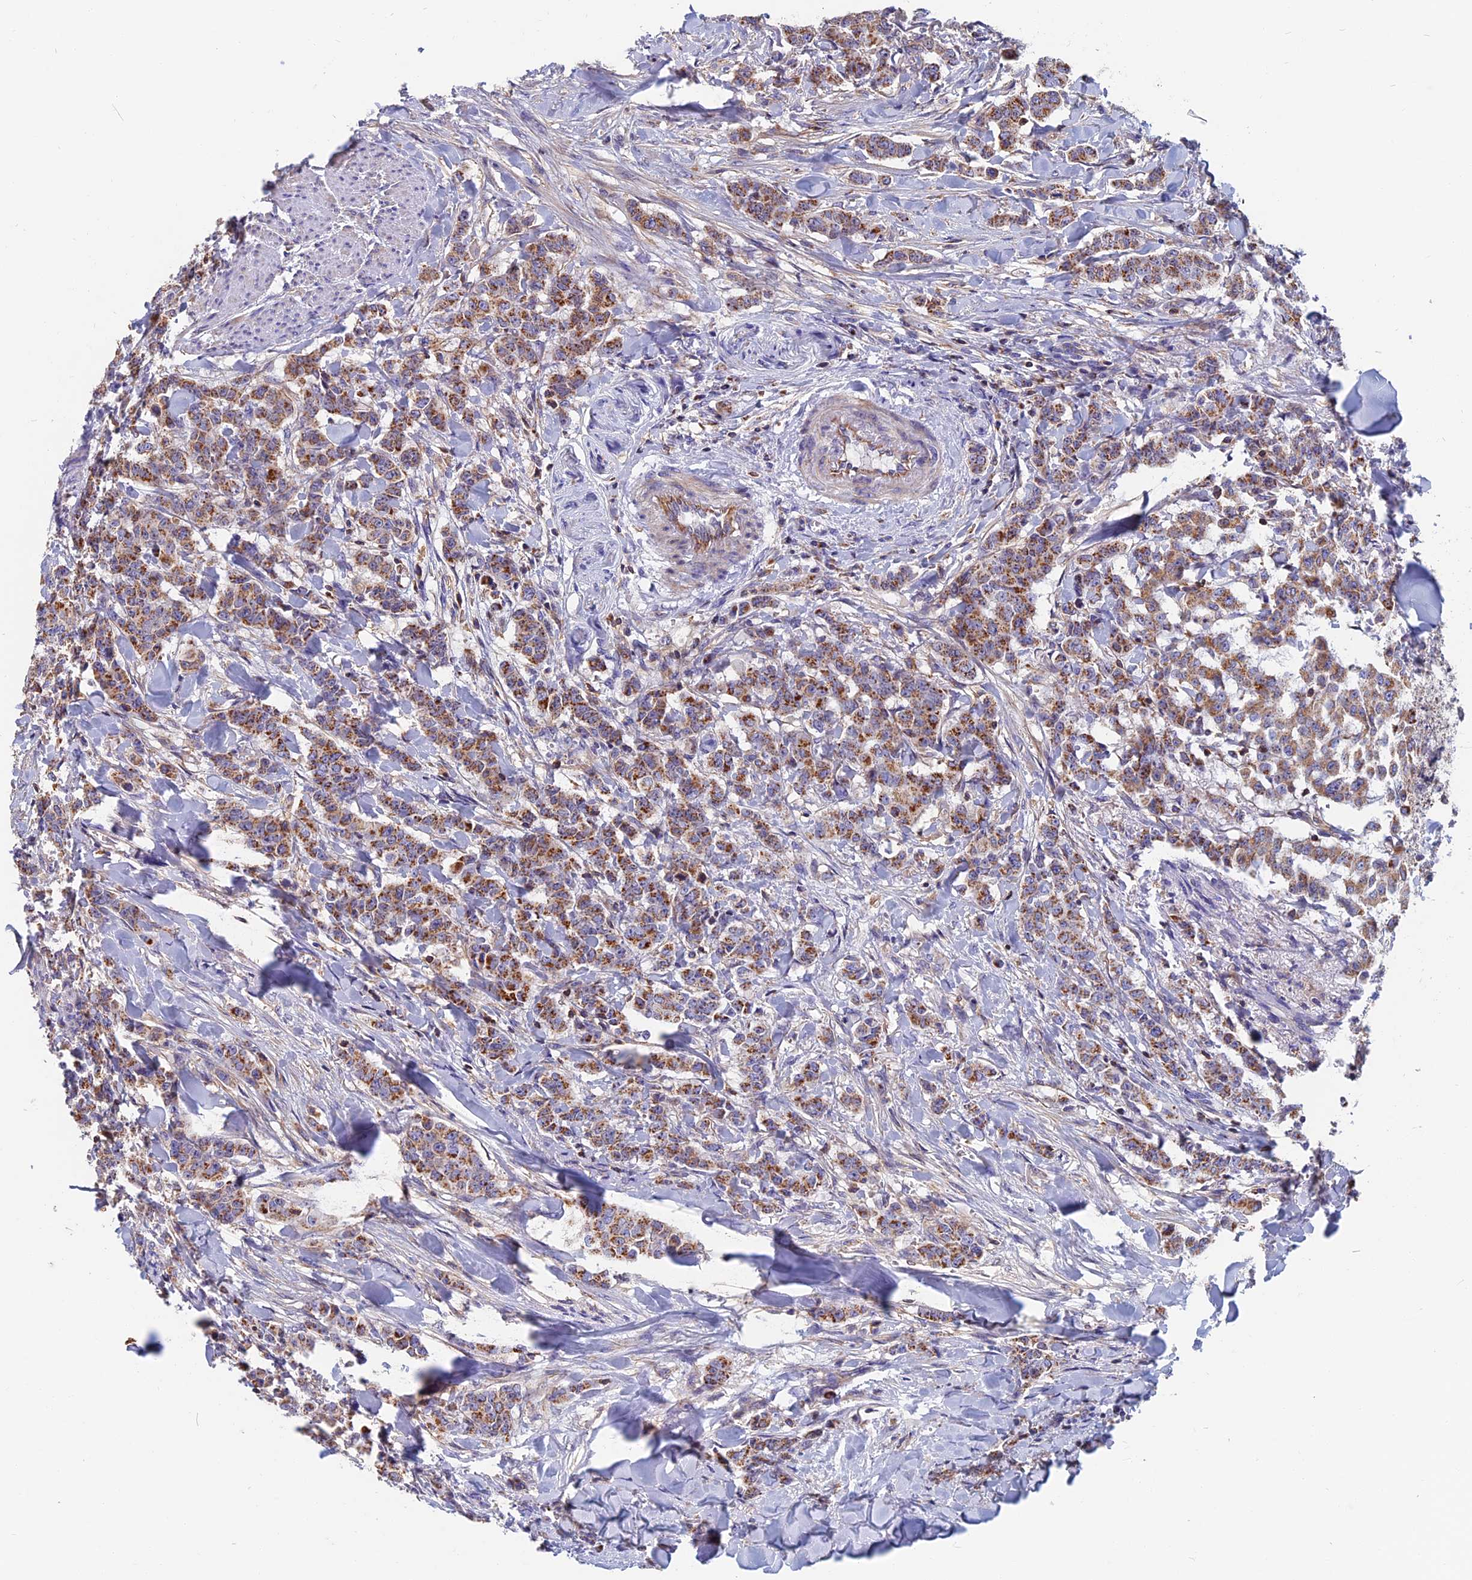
{"staining": {"intensity": "moderate", "quantity": ">75%", "location": "cytoplasmic/membranous"}, "tissue": "breast cancer", "cell_type": "Tumor cells", "image_type": "cancer", "snomed": [{"axis": "morphology", "description": "Duct carcinoma"}, {"axis": "topography", "description": "Breast"}], "caption": "Moderate cytoplasmic/membranous positivity is present in approximately >75% of tumor cells in breast intraductal carcinoma. Using DAB (brown) and hematoxylin (blue) stains, captured at high magnification using brightfield microscopy.", "gene": "HSD17B8", "patient": {"sex": "female", "age": 40}}